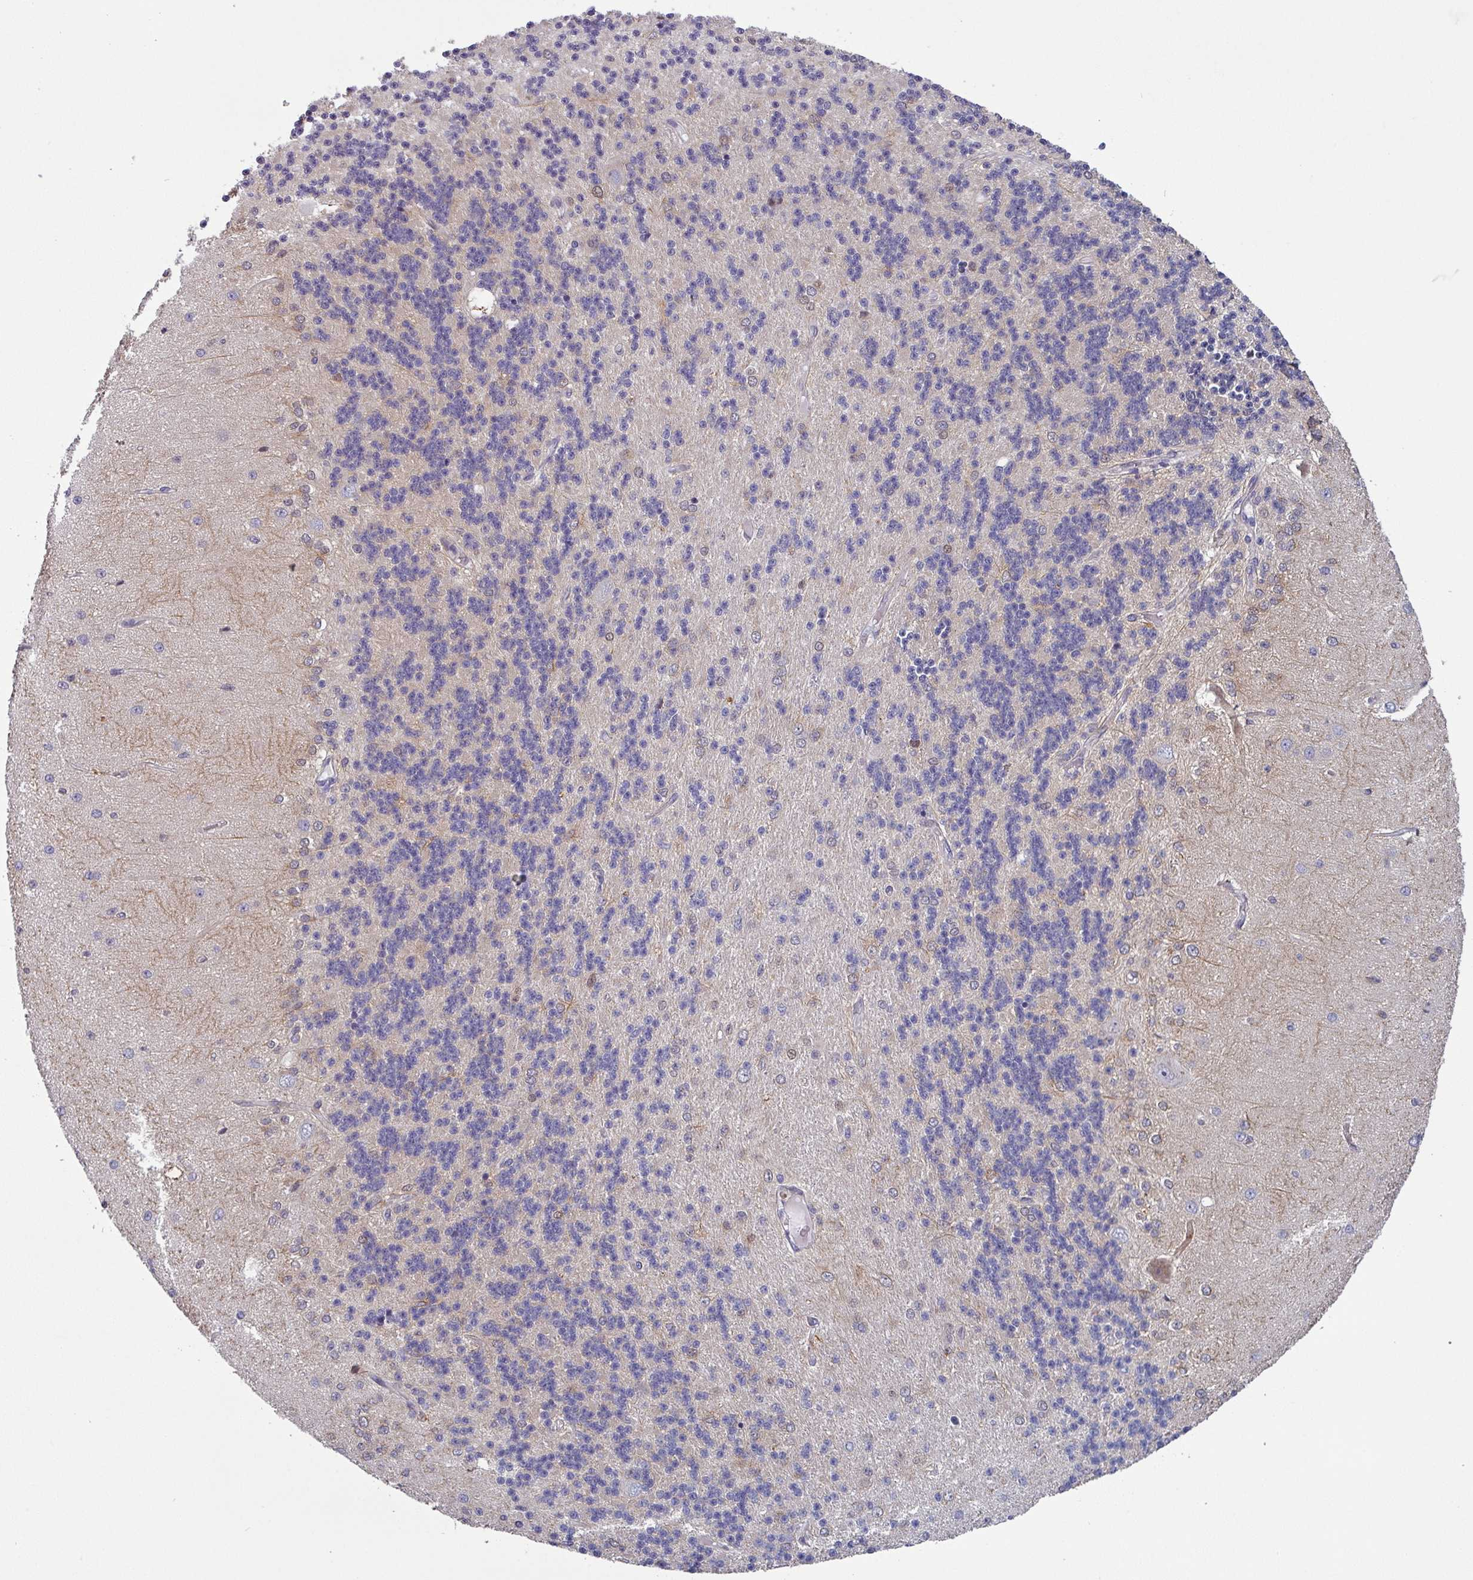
{"staining": {"intensity": "negative", "quantity": "none", "location": "none"}, "tissue": "cerebellum", "cell_type": "Cells in granular layer", "image_type": "normal", "snomed": [{"axis": "morphology", "description": "Normal tissue, NOS"}, {"axis": "topography", "description": "Cerebellum"}], "caption": "IHC histopathology image of benign cerebellum: cerebellum stained with DAB (3,3'-diaminobenzidine) displays no significant protein positivity in cells in granular layer.", "gene": "PRAMEF12", "patient": {"sex": "female", "age": 29}}